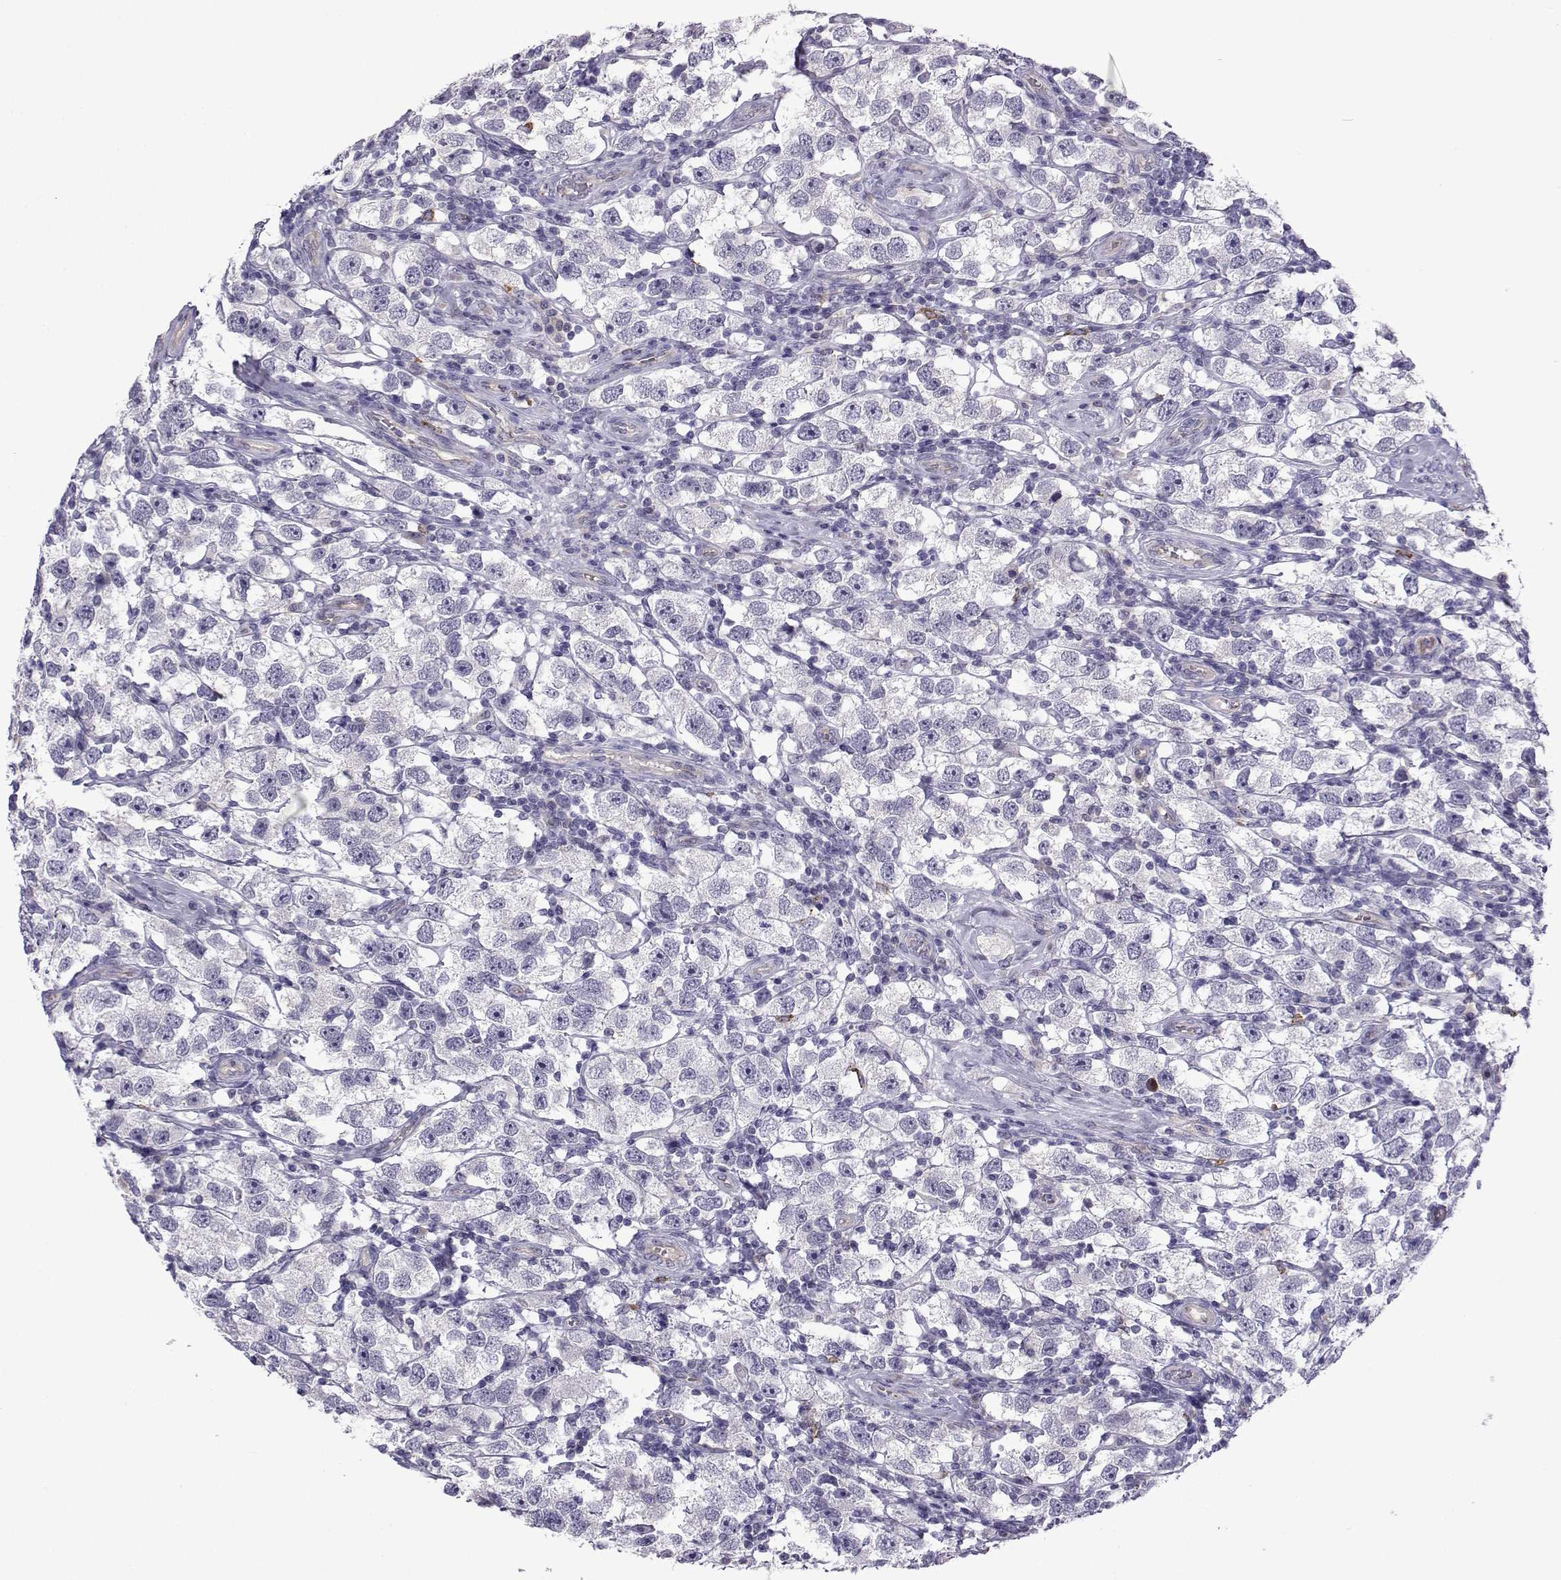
{"staining": {"intensity": "negative", "quantity": "none", "location": "none"}, "tissue": "testis cancer", "cell_type": "Tumor cells", "image_type": "cancer", "snomed": [{"axis": "morphology", "description": "Seminoma, NOS"}, {"axis": "topography", "description": "Testis"}], "caption": "The histopathology image demonstrates no significant staining in tumor cells of seminoma (testis). (Immunohistochemistry (ihc), brightfield microscopy, high magnification).", "gene": "COL22A1", "patient": {"sex": "male", "age": 26}}